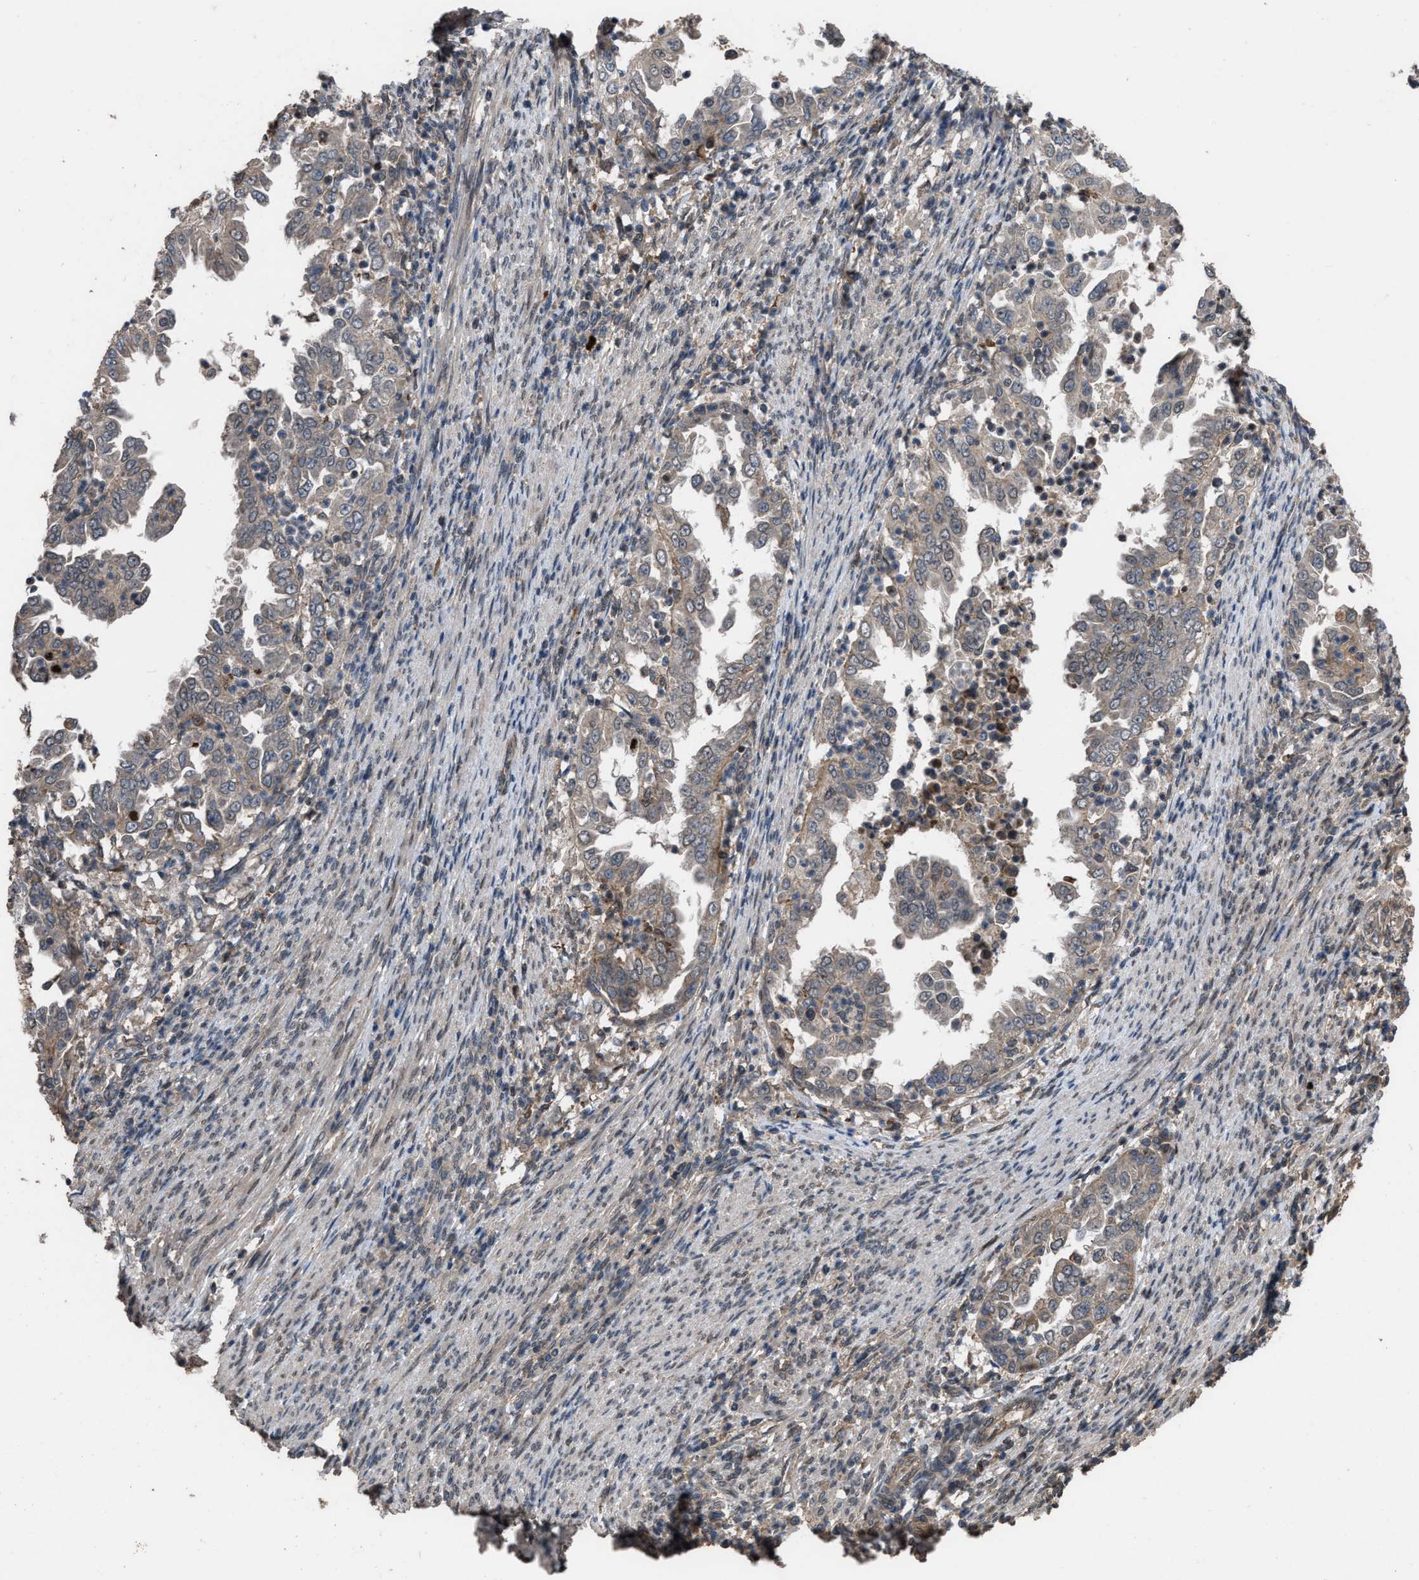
{"staining": {"intensity": "negative", "quantity": "none", "location": "none"}, "tissue": "endometrial cancer", "cell_type": "Tumor cells", "image_type": "cancer", "snomed": [{"axis": "morphology", "description": "Adenocarcinoma, NOS"}, {"axis": "topography", "description": "Endometrium"}], "caption": "There is no significant staining in tumor cells of endometrial cancer.", "gene": "UTRN", "patient": {"sex": "female", "age": 85}}